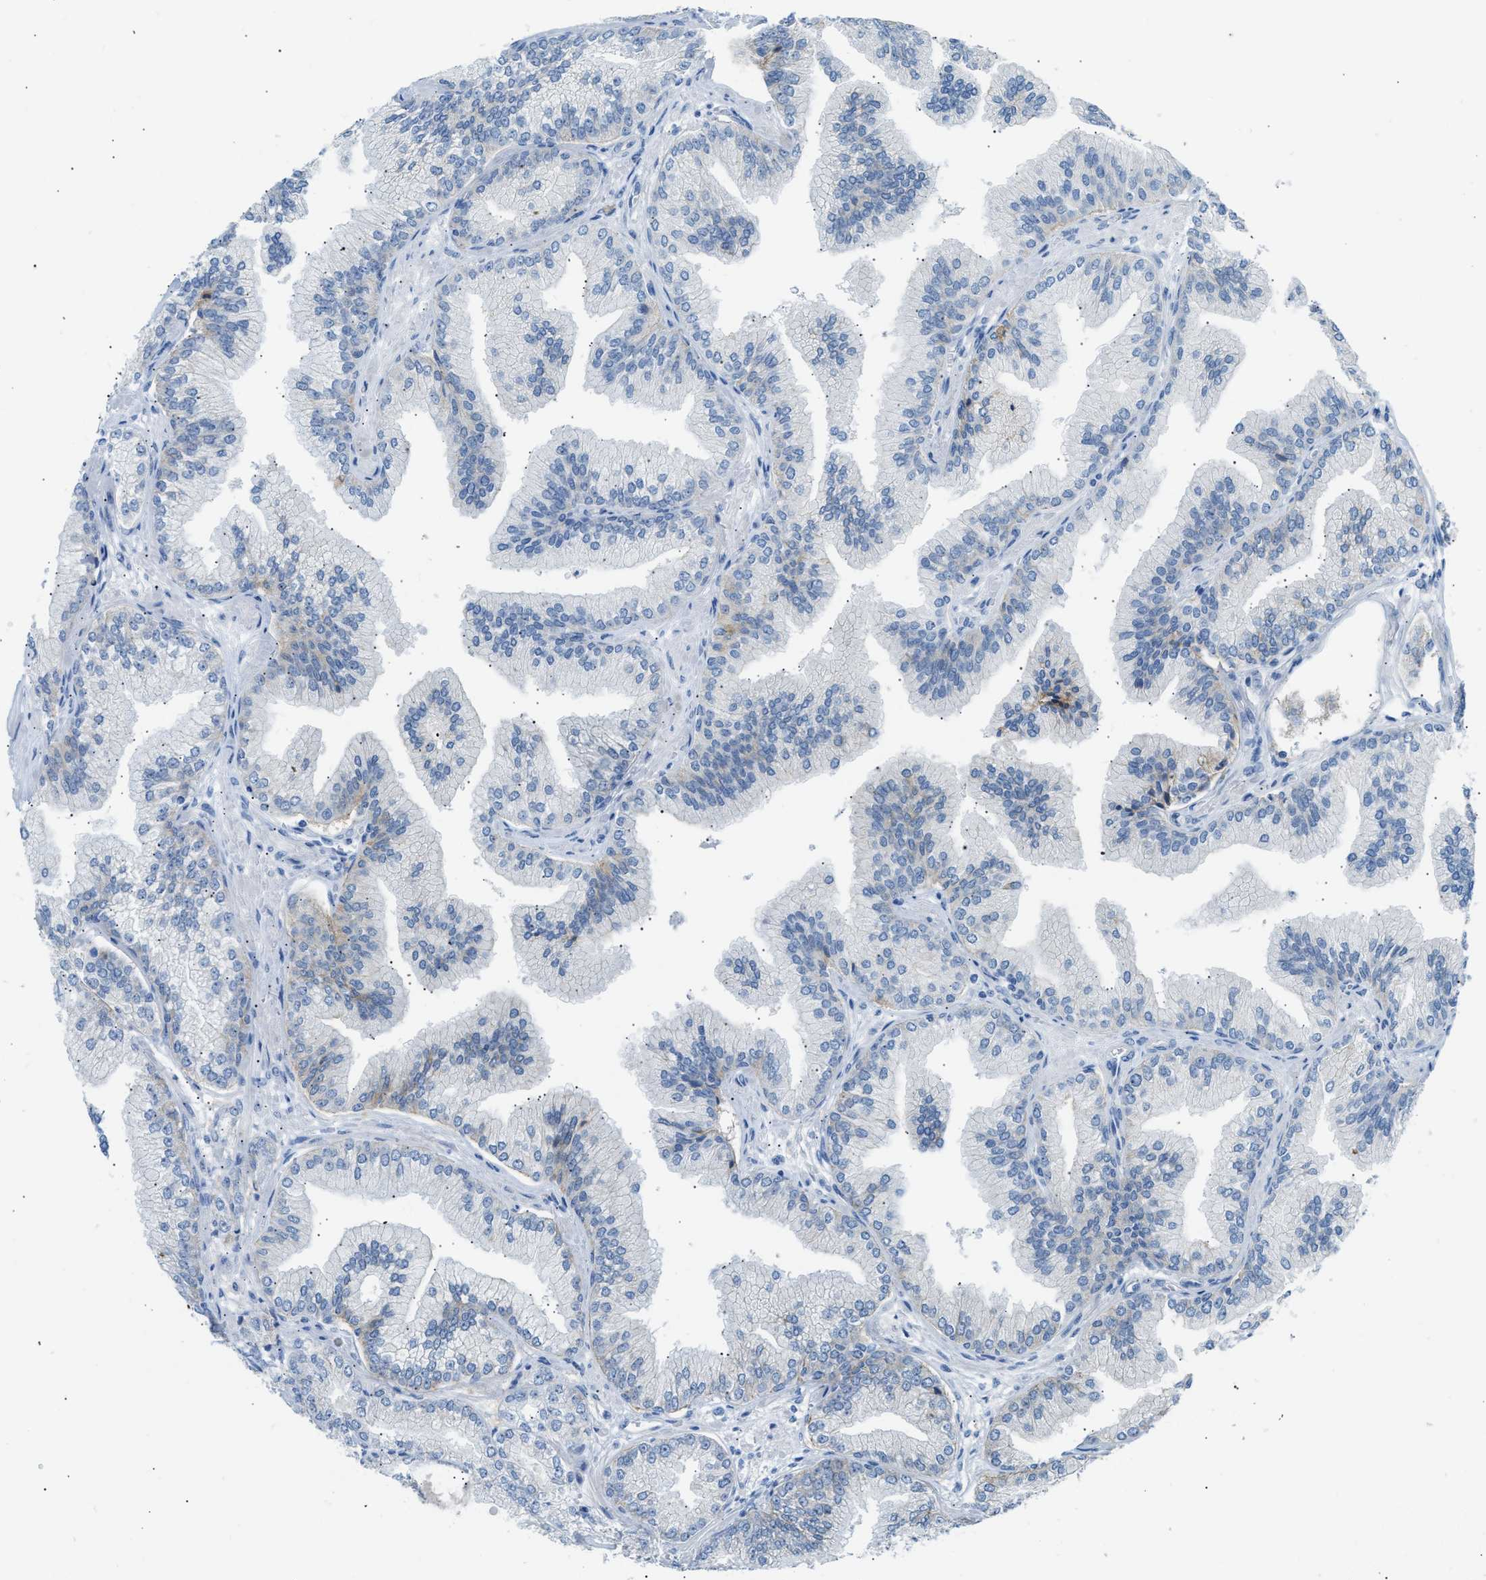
{"staining": {"intensity": "negative", "quantity": "none", "location": "none"}, "tissue": "prostate cancer", "cell_type": "Tumor cells", "image_type": "cancer", "snomed": [{"axis": "morphology", "description": "Adenocarcinoma, Low grade"}, {"axis": "topography", "description": "Prostate"}], "caption": "A micrograph of adenocarcinoma (low-grade) (prostate) stained for a protein exhibits no brown staining in tumor cells. (DAB (3,3'-diaminobenzidine) IHC with hematoxylin counter stain).", "gene": "ERBB2", "patient": {"sex": "male", "age": 52}}